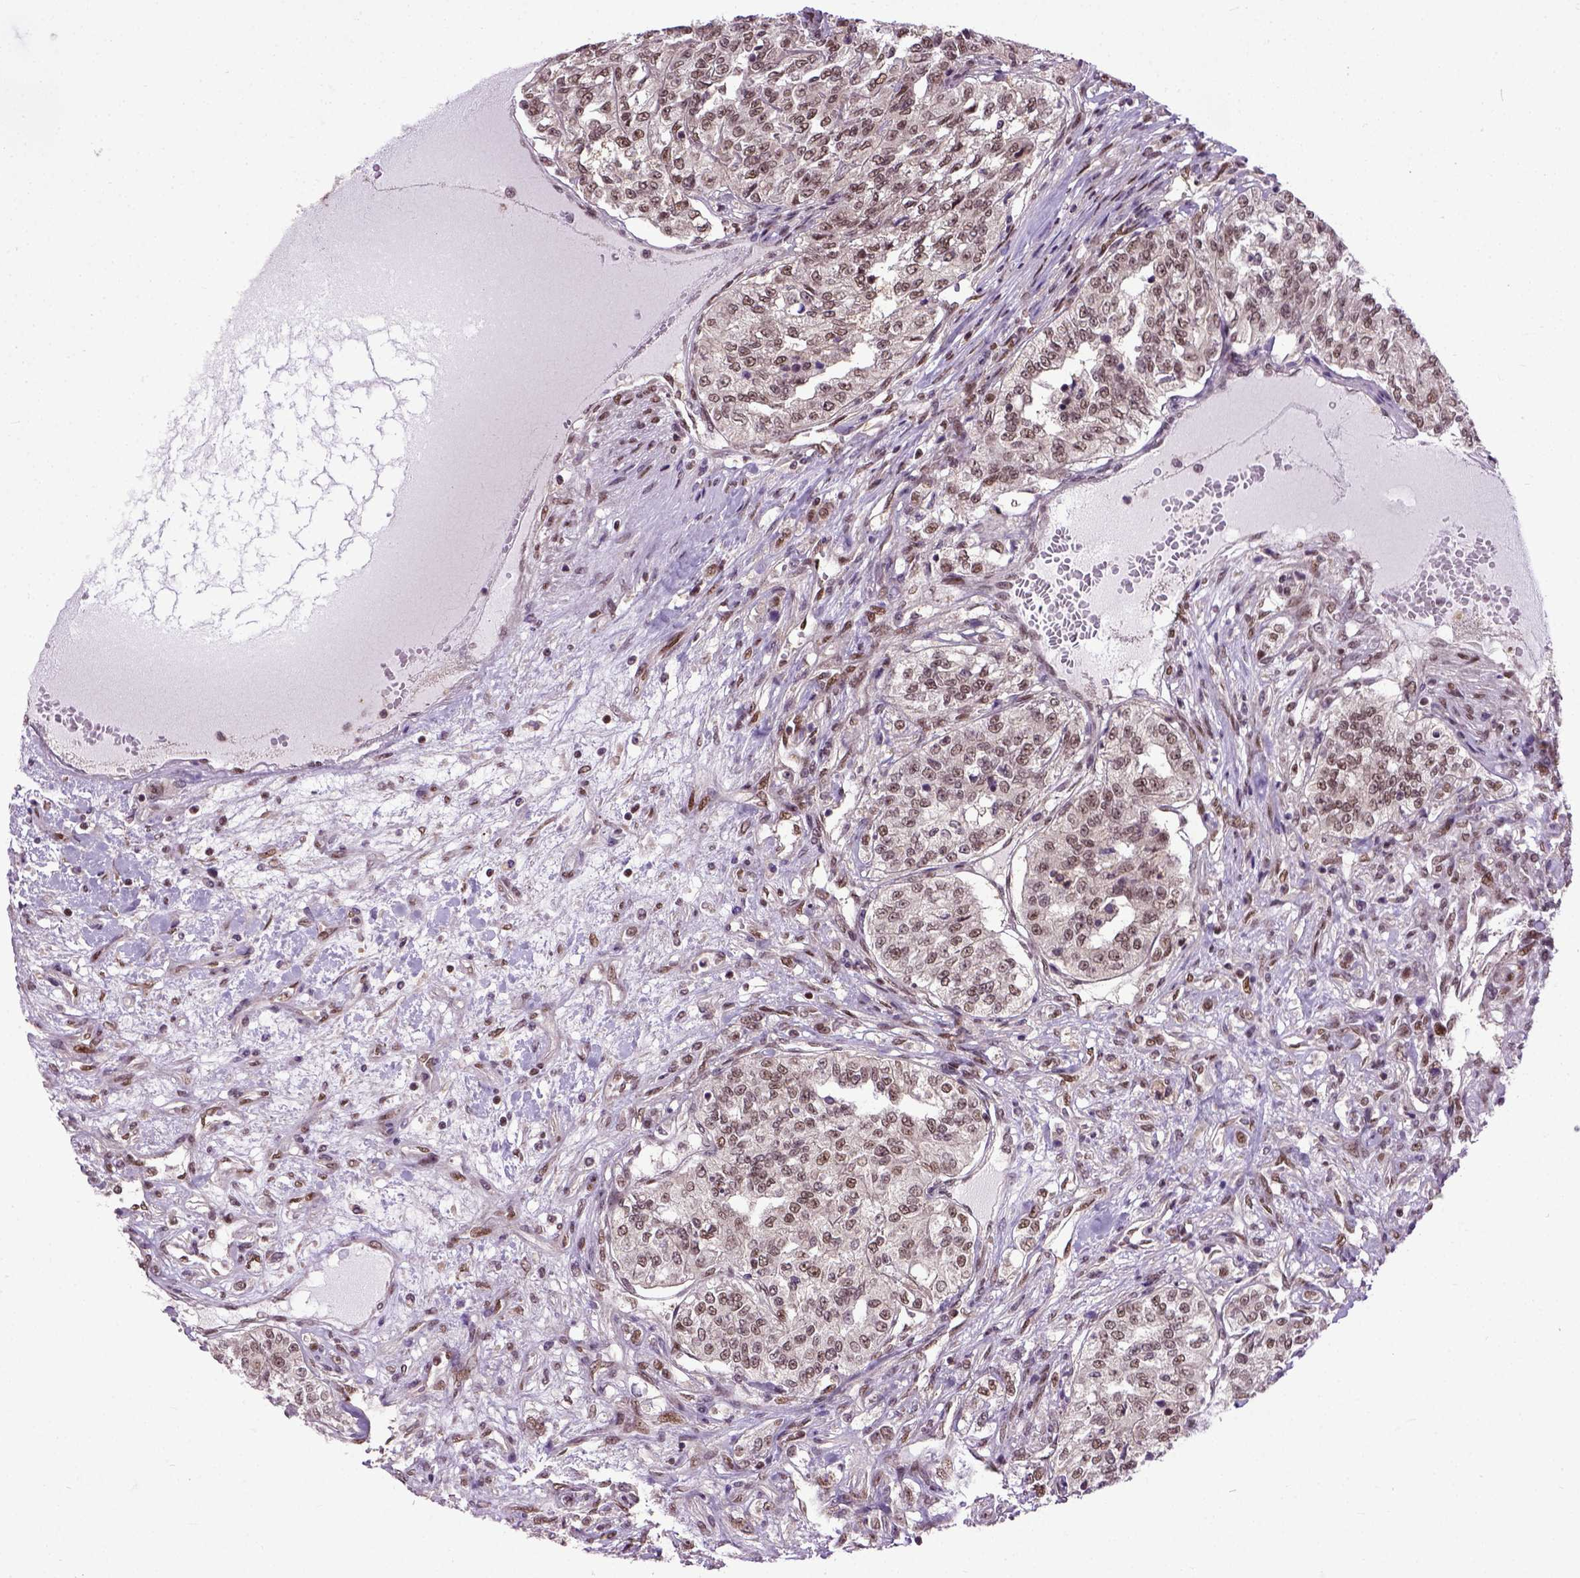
{"staining": {"intensity": "moderate", "quantity": ">75%", "location": "nuclear"}, "tissue": "renal cancer", "cell_type": "Tumor cells", "image_type": "cancer", "snomed": [{"axis": "morphology", "description": "Adenocarcinoma, NOS"}, {"axis": "topography", "description": "Kidney"}], "caption": "A medium amount of moderate nuclear positivity is appreciated in about >75% of tumor cells in renal cancer (adenocarcinoma) tissue.", "gene": "UBA3", "patient": {"sex": "female", "age": 63}}